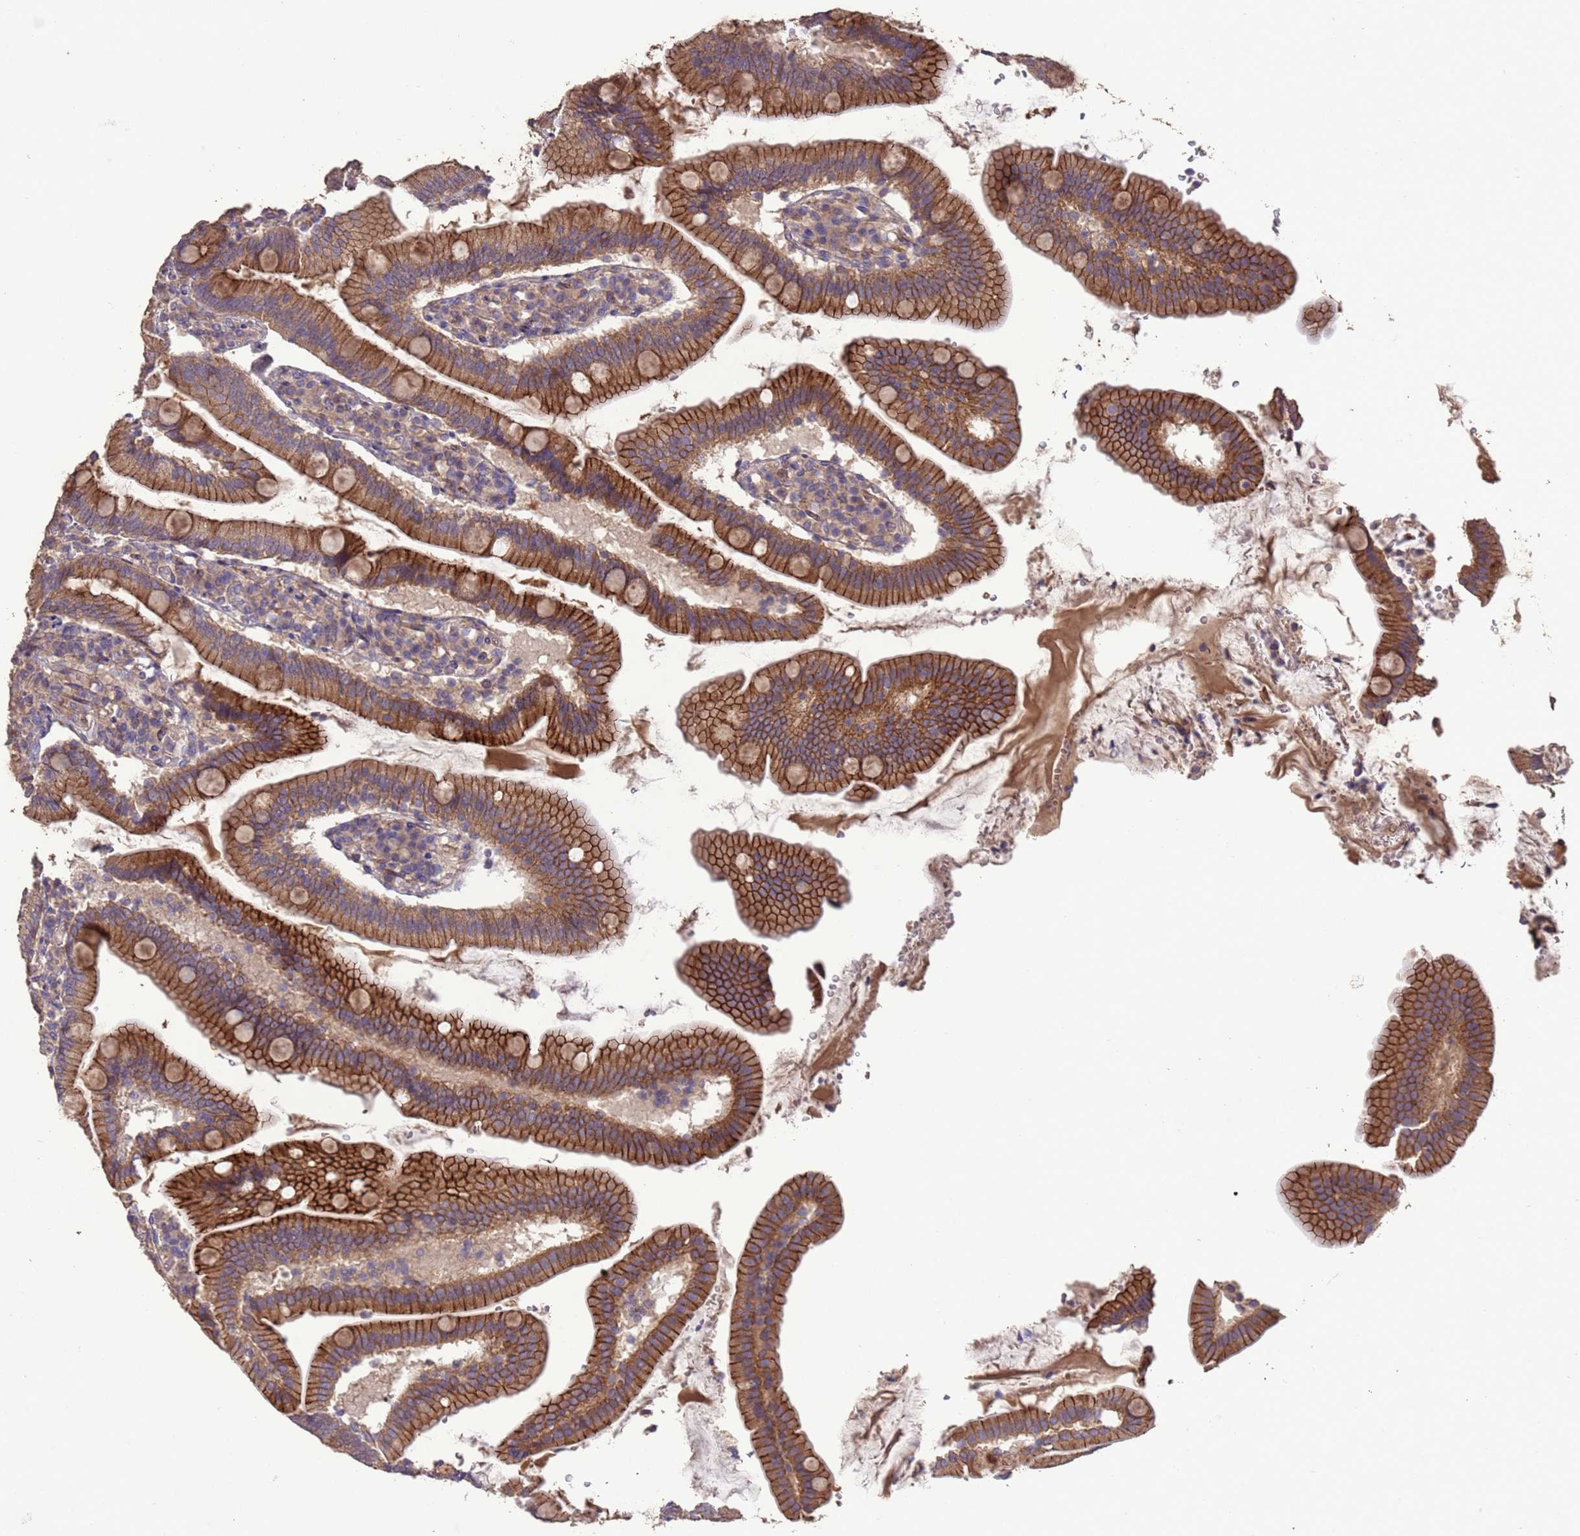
{"staining": {"intensity": "strong", "quantity": ">75%", "location": "cytoplasmic/membranous"}, "tissue": "duodenum", "cell_type": "Glandular cells", "image_type": "normal", "snomed": [{"axis": "morphology", "description": "Normal tissue, NOS"}, {"axis": "topography", "description": "Duodenum"}], "caption": "IHC image of unremarkable duodenum: duodenum stained using immunohistochemistry displays high levels of strong protein expression localized specifically in the cytoplasmic/membranous of glandular cells, appearing as a cytoplasmic/membranous brown color.", "gene": "SLC9B2", "patient": {"sex": "female", "age": 67}}